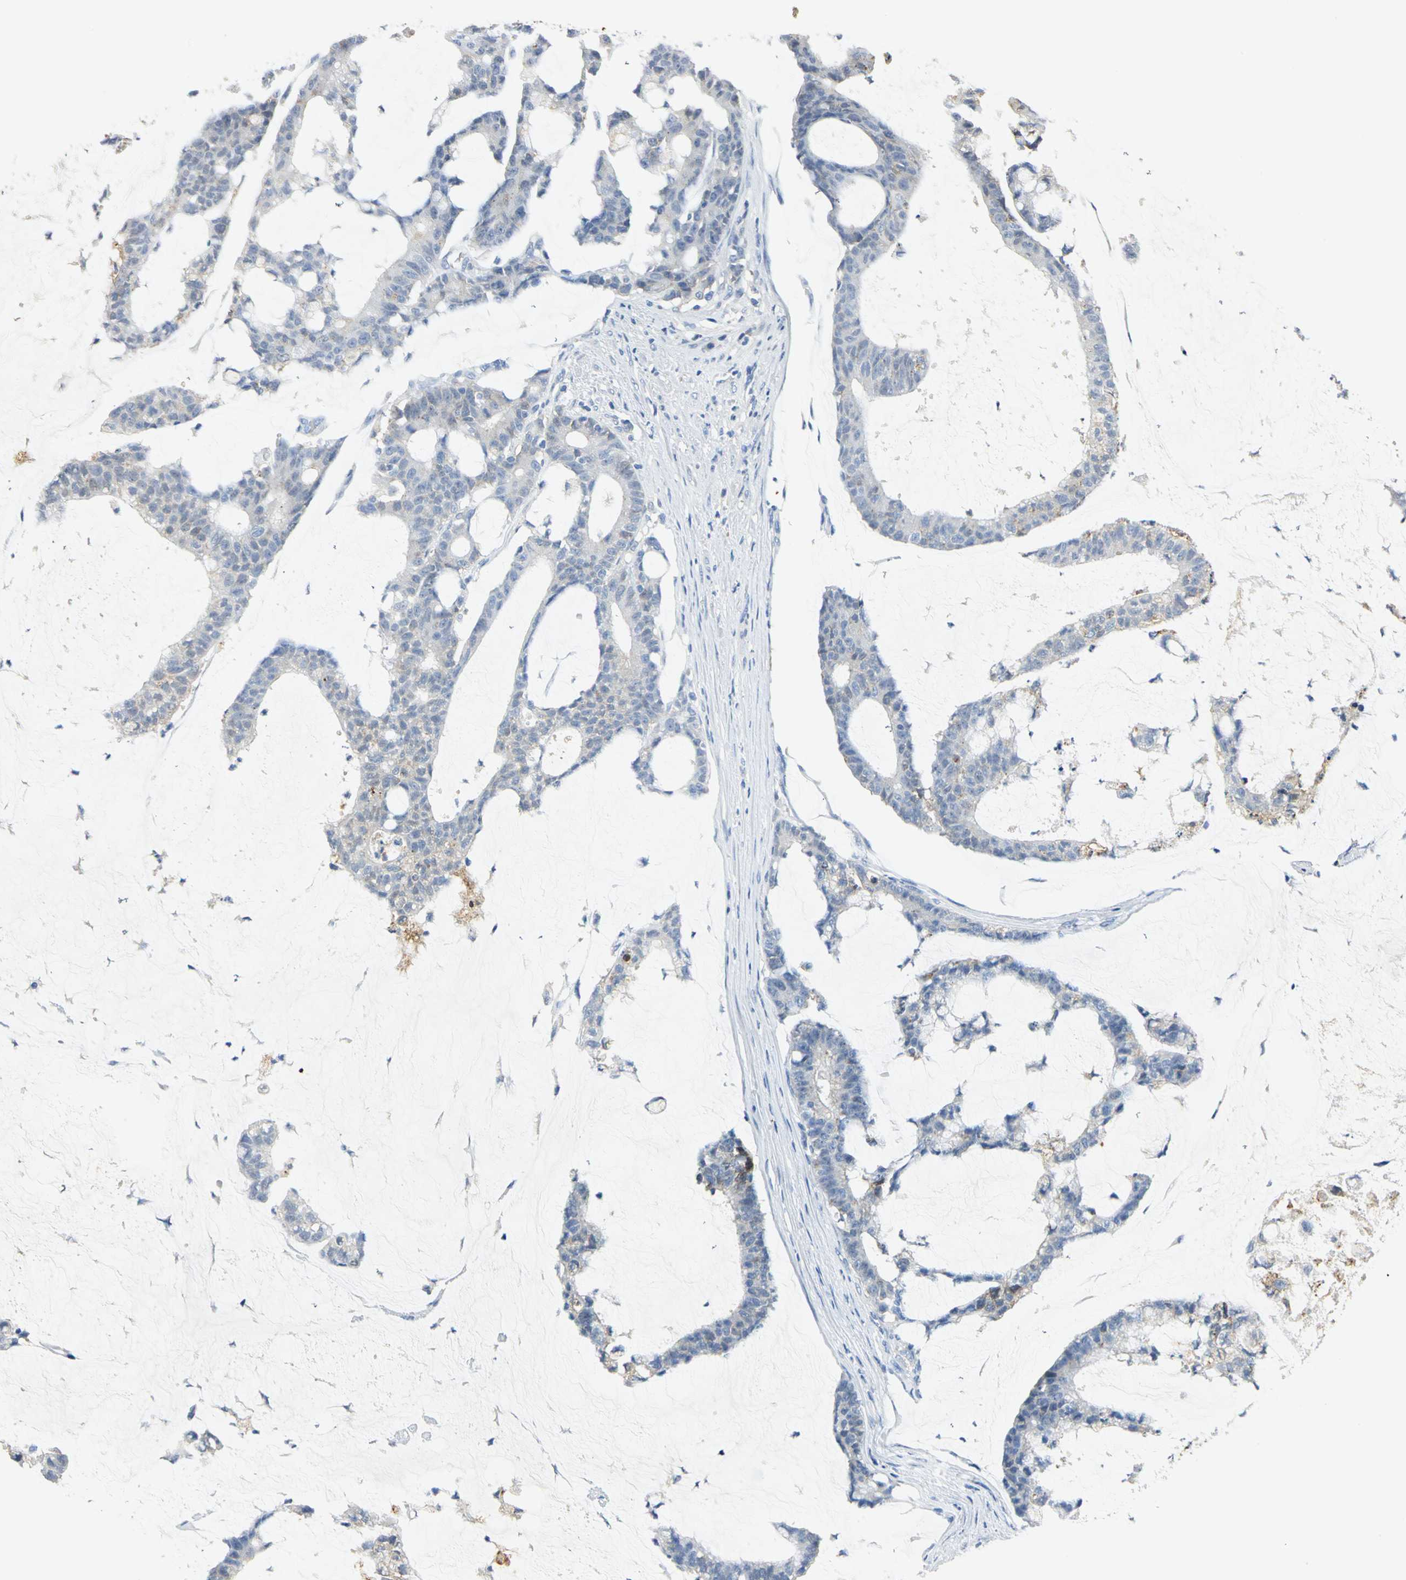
{"staining": {"intensity": "weak", "quantity": "<25%", "location": "cytoplasmic/membranous"}, "tissue": "colorectal cancer", "cell_type": "Tumor cells", "image_type": "cancer", "snomed": [{"axis": "morphology", "description": "Adenocarcinoma, NOS"}, {"axis": "topography", "description": "Colon"}], "caption": "Protein analysis of colorectal cancer (adenocarcinoma) reveals no significant staining in tumor cells.", "gene": "ANXA4", "patient": {"sex": "female", "age": 84}}